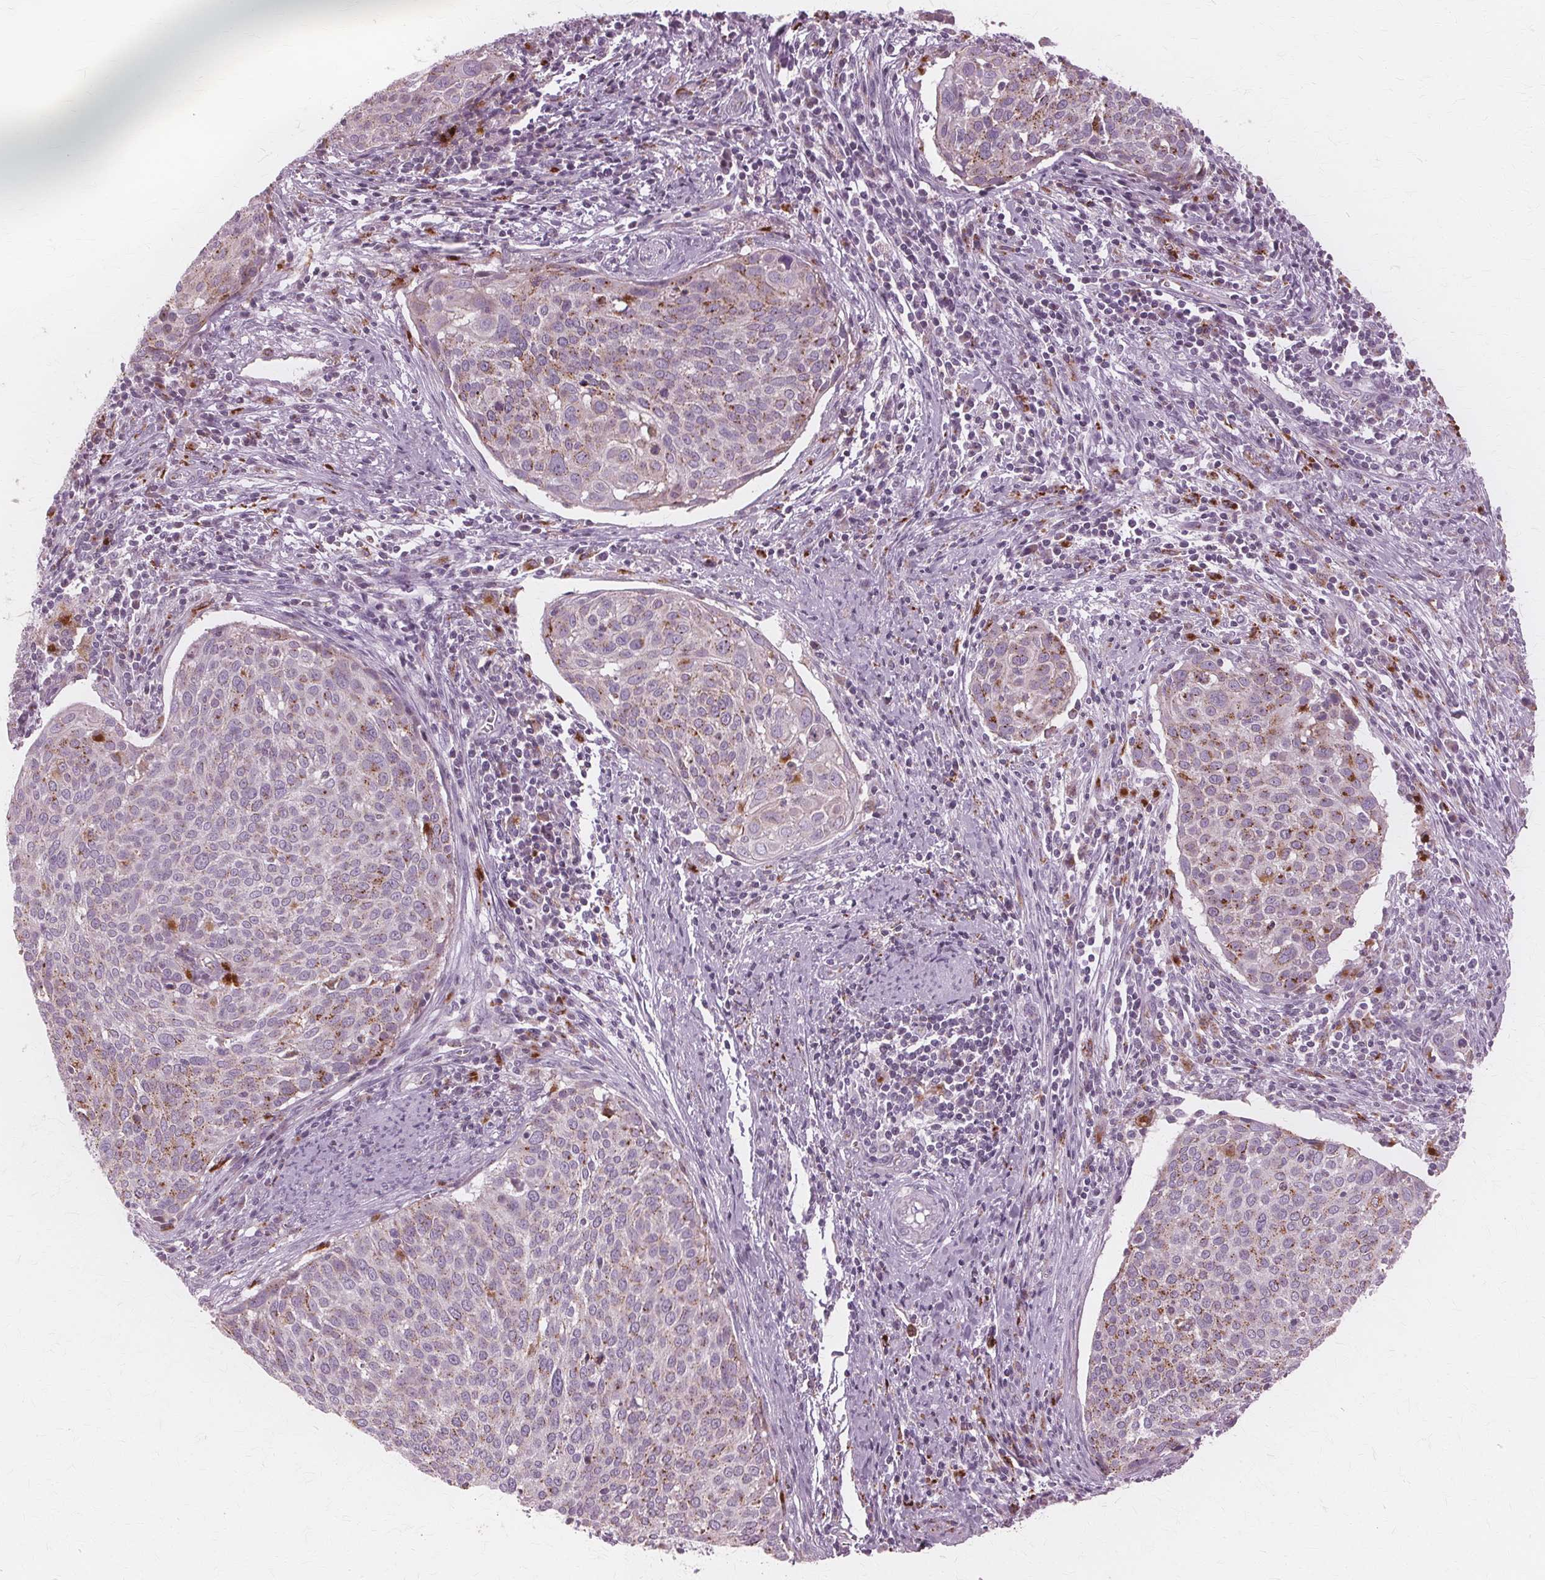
{"staining": {"intensity": "weak", "quantity": "25%-75%", "location": "cytoplasmic/membranous"}, "tissue": "cervical cancer", "cell_type": "Tumor cells", "image_type": "cancer", "snomed": [{"axis": "morphology", "description": "Squamous cell carcinoma, NOS"}, {"axis": "topography", "description": "Cervix"}], "caption": "Cervical squamous cell carcinoma stained with a brown dye reveals weak cytoplasmic/membranous positive positivity in approximately 25%-75% of tumor cells.", "gene": "DNASE2", "patient": {"sex": "female", "age": 39}}